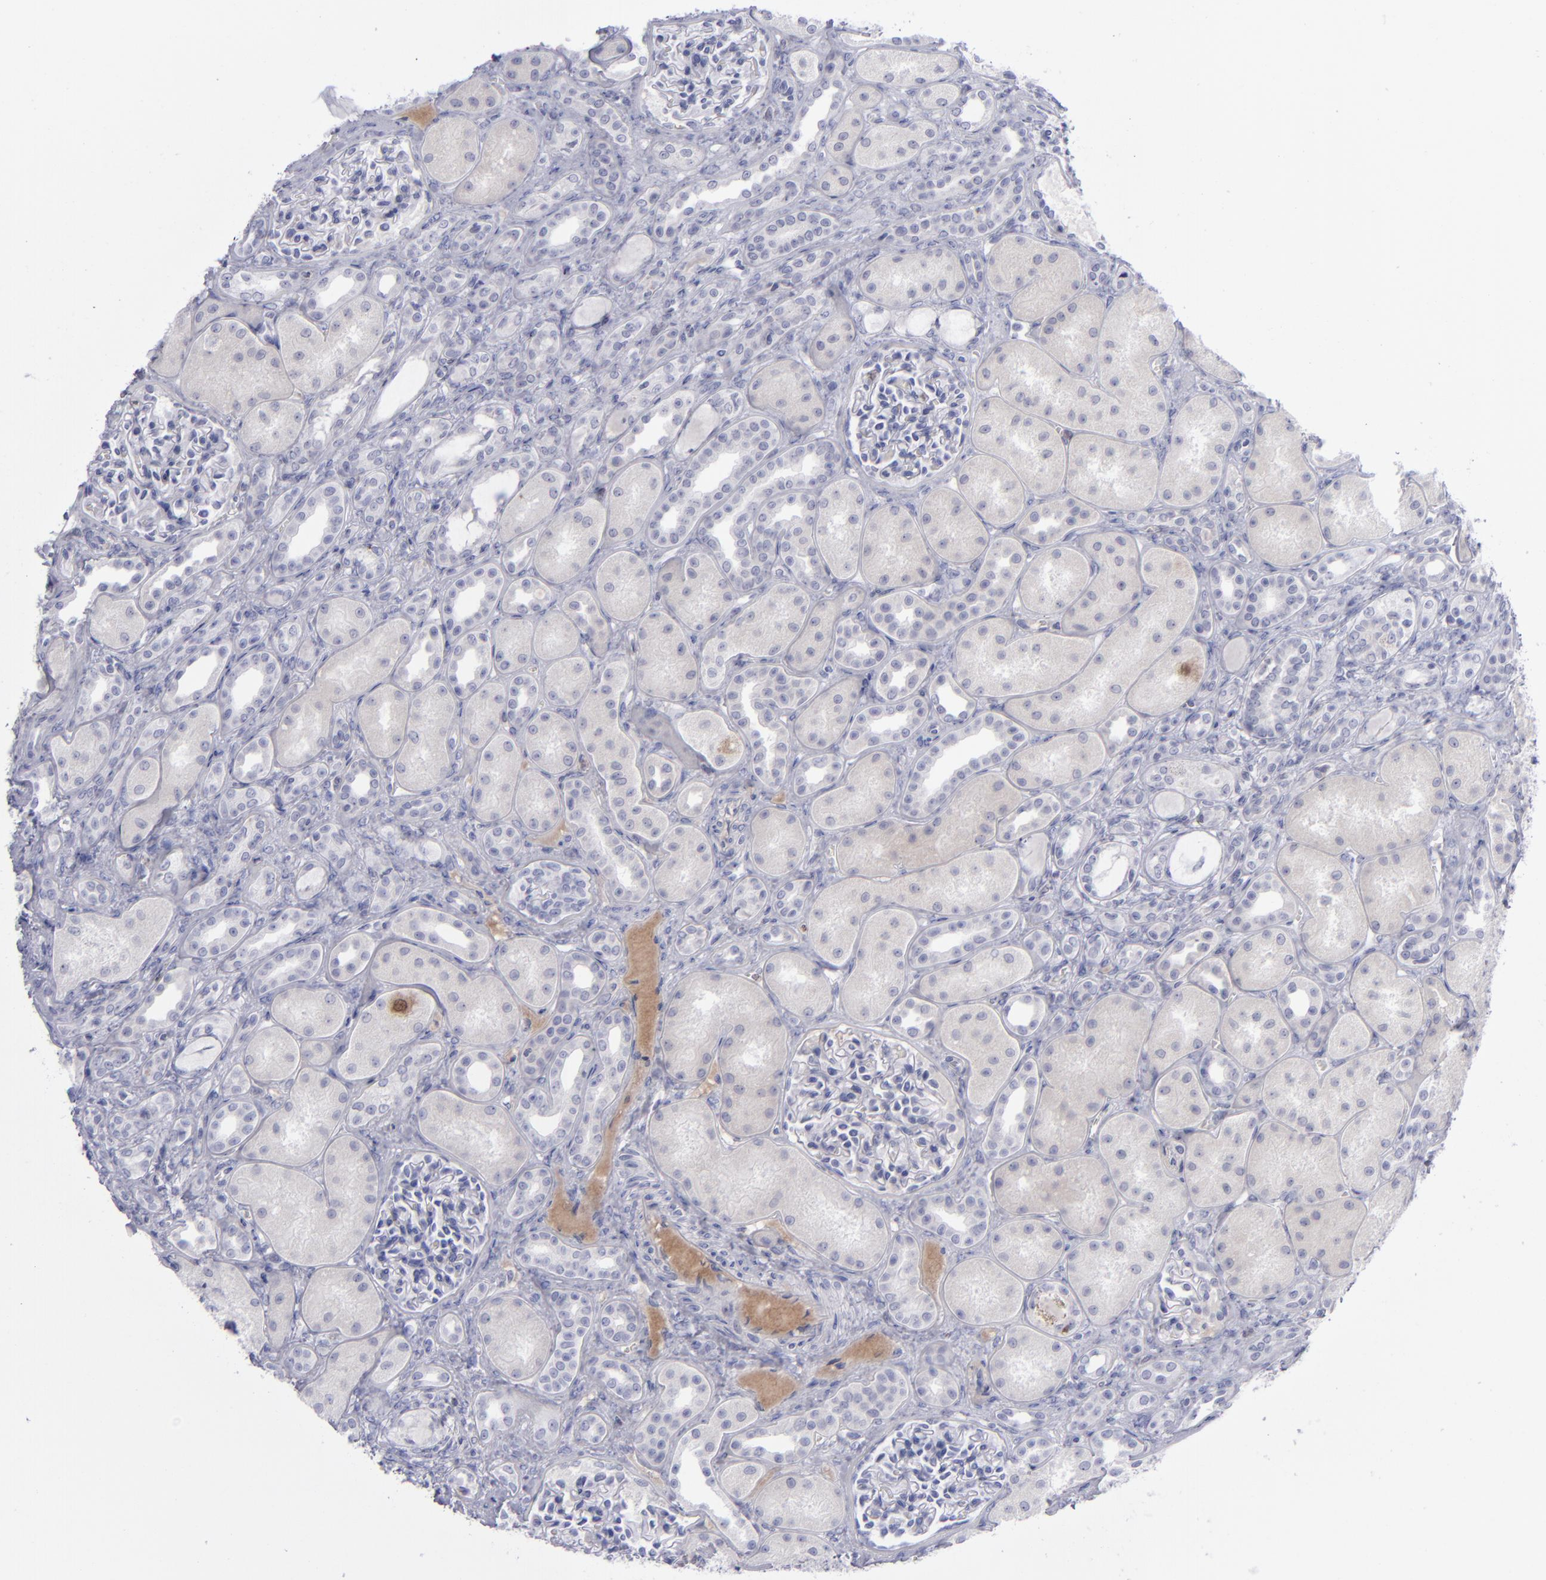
{"staining": {"intensity": "negative", "quantity": "none", "location": "none"}, "tissue": "kidney", "cell_type": "Cells in glomeruli", "image_type": "normal", "snomed": [{"axis": "morphology", "description": "Normal tissue, NOS"}, {"axis": "topography", "description": "Kidney"}], "caption": "A micrograph of kidney stained for a protein displays no brown staining in cells in glomeruli.", "gene": "AURKA", "patient": {"sex": "male", "age": 7}}